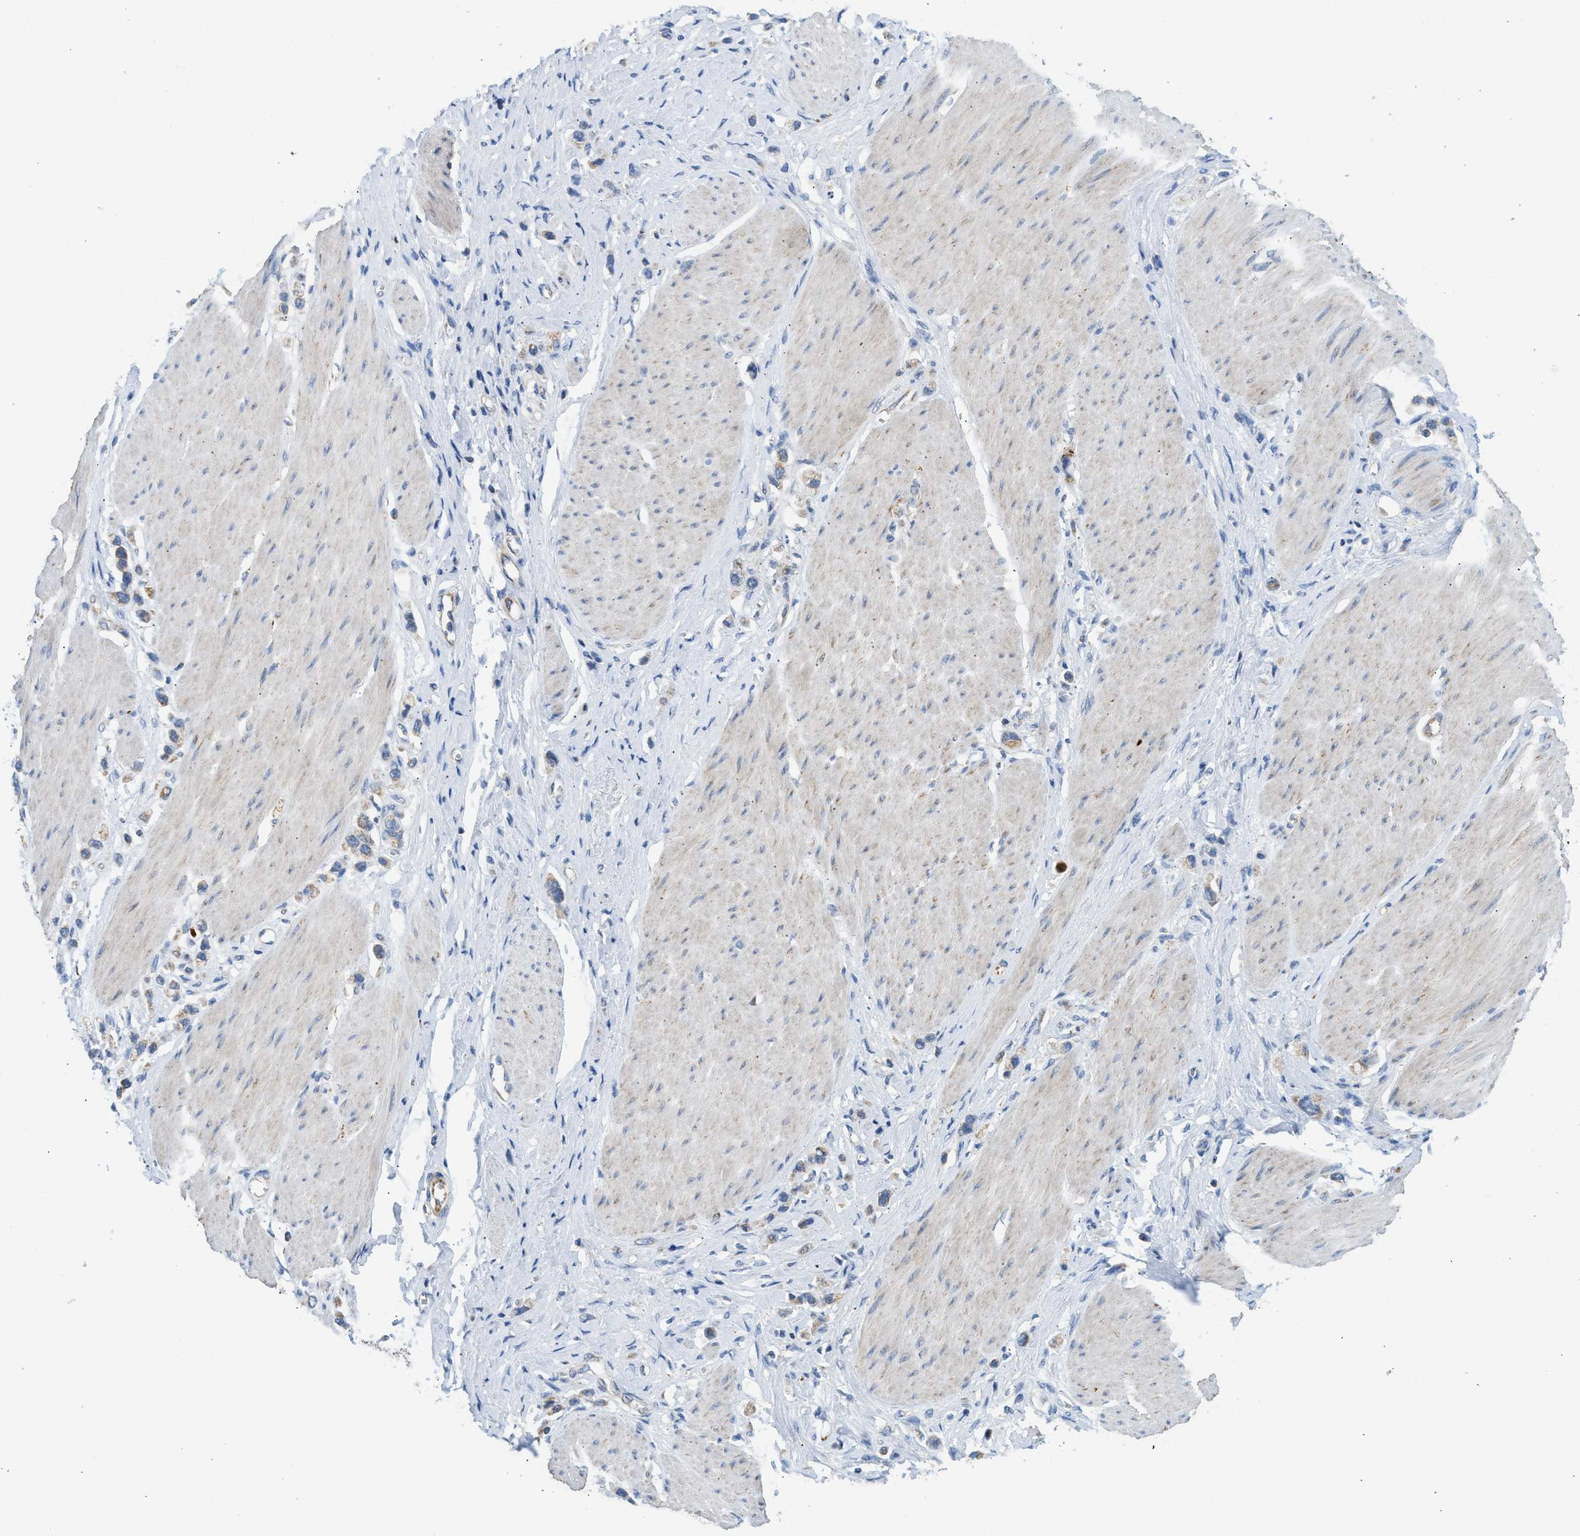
{"staining": {"intensity": "weak", "quantity": "25%-75%", "location": "cytoplasmic/membranous"}, "tissue": "stomach cancer", "cell_type": "Tumor cells", "image_type": "cancer", "snomed": [{"axis": "morphology", "description": "Adenocarcinoma, NOS"}, {"axis": "topography", "description": "Stomach"}], "caption": "Human adenocarcinoma (stomach) stained for a protein (brown) reveals weak cytoplasmic/membranous positive positivity in approximately 25%-75% of tumor cells.", "gene": "GOT2", "patient": {"sex": "female", "age": 65}}